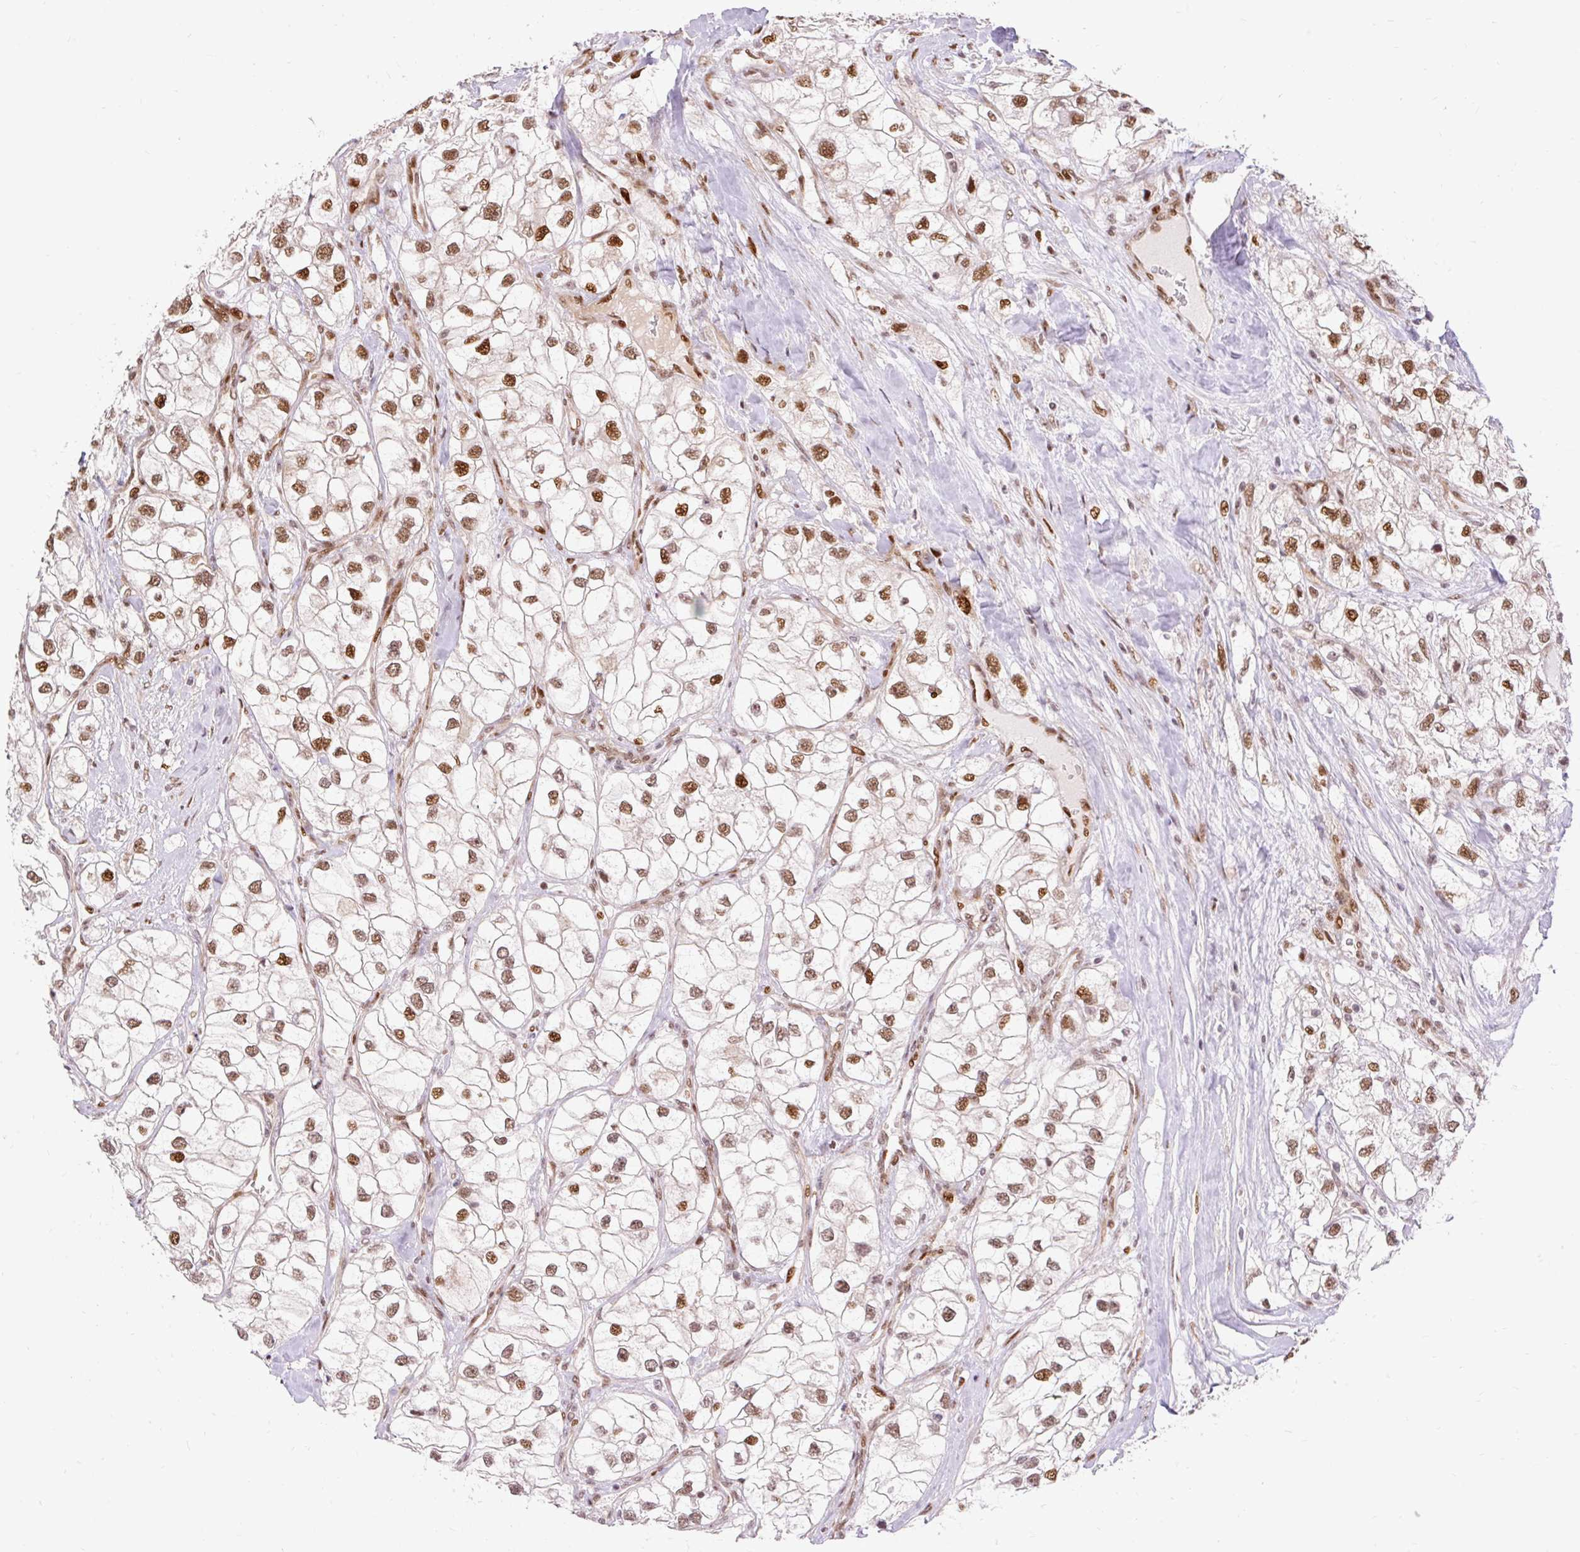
{"staining": {"intensity": "moderate", "quantity": ">75%", "location": "nuclear"}, "tissue": "renal cancer", "cell_type": "Tumor cells", "image_type": "cancer", "snomed": [{"axis": "morphology", "description": "Adenocarcinoma, NOS"}, {"axis": "topography", "description": "Kidney"}], "caption": "Renal adenocarcinoma stained for a protein (brown) exhibits moderate nuclear positive staining in approximately >75% of tumor cells.", "gene": "MECOM", "patient": {"sex": "male", "age": 59}}